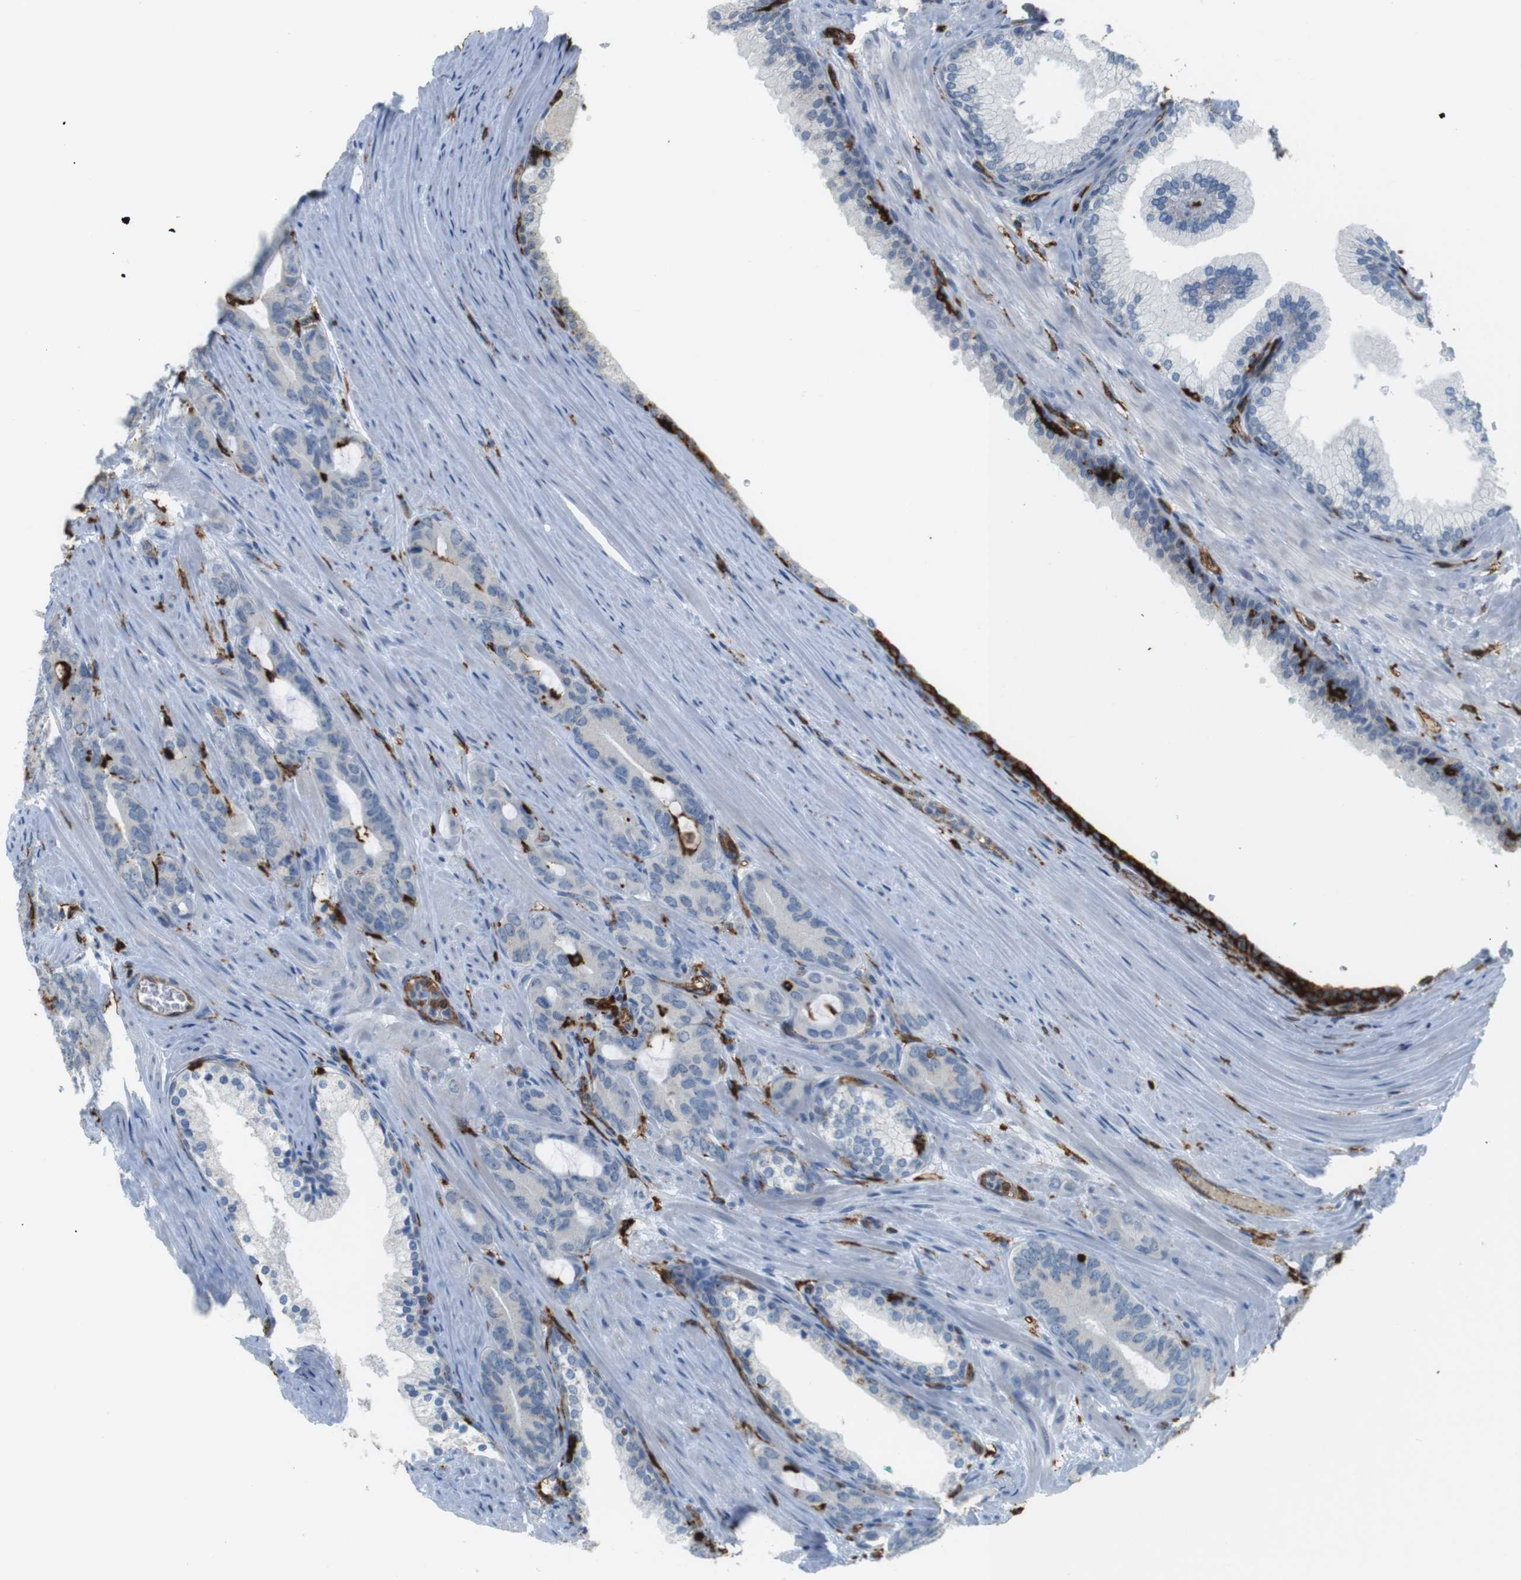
{"staining": {"intensity": "negative", "quantity": "none", "location": "none"}, "tissue": "prostate cancer", "cell_type": "Tumor cells", "image_type": "cancer", "snomed": [{"axis": "morphology", "description": "Adenocarcinoma, Low grade"}, {"axis": "topography", "description": "Prostate"}], "caption": "This photomicrograph is of low-grade adenocarcinoma (prostate) stained with immunohistochemistry to label a protein in brown with the nuclei are counter-stained blue. There is no positivity in tumor cells.", "gene": "HLA-DRA", "patient": {"sex": "male", "age": 63}}